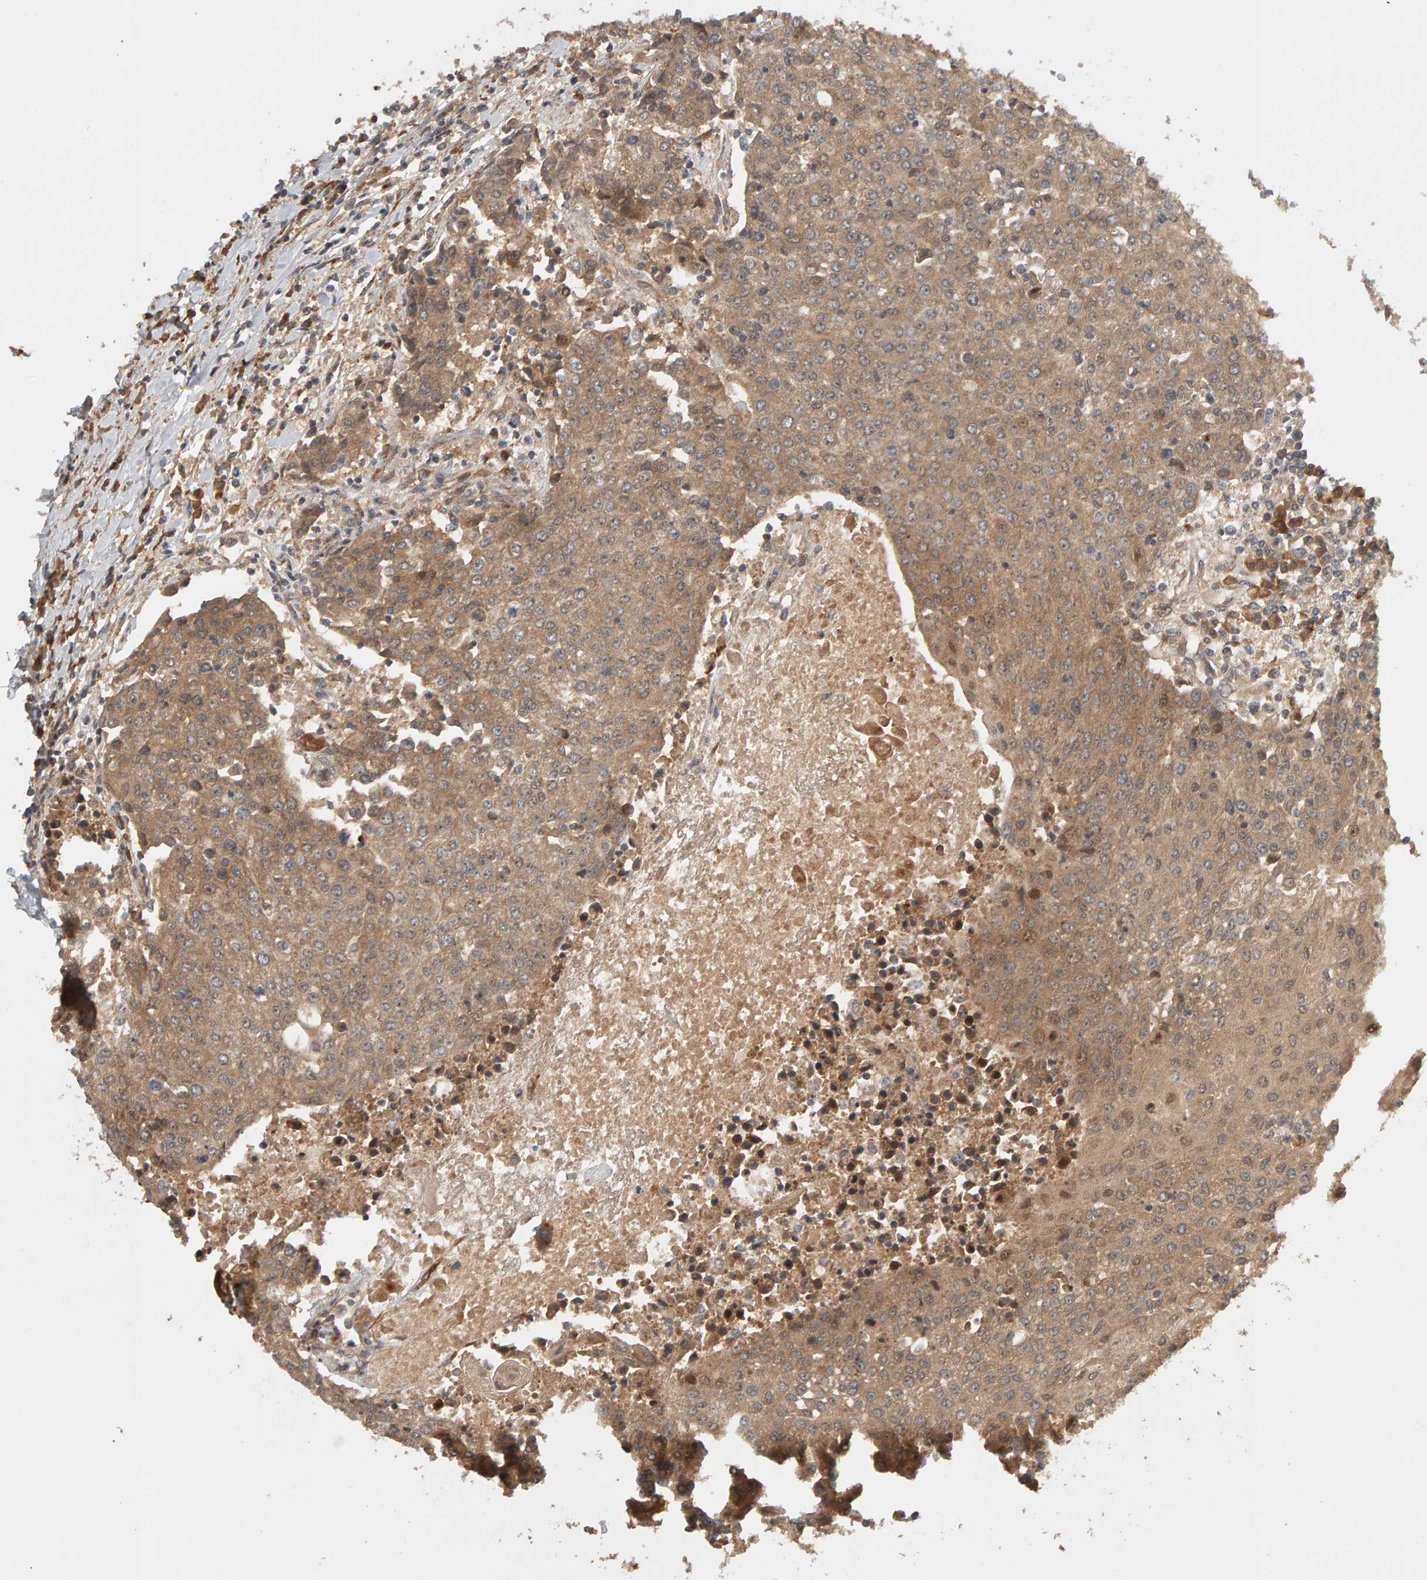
{"staining": {"intensity": "moderate", "quantity": ">75%", "location": "cytoplasmic/membranous"}, "tissue": "urothelial cancer", "cell_type": "Tumor cells", "image_type": "cancer", "snomed": [{"axis": "morphology", "description": "Urothelial carcinoma, High grade"}, {"axis": "topography", "description": "Urinary bladder"}], "caption": "Immunohistochemistry (IHC) image of high-grade urothelial carcinoma stained for a protein (brown), which reveals medium levels of moderate cytoplasmic/membranous positivity in approximately >75% of tumor cells.", "gene": "ZFAND1", "patient": {"sex": "female", "age": 85}}